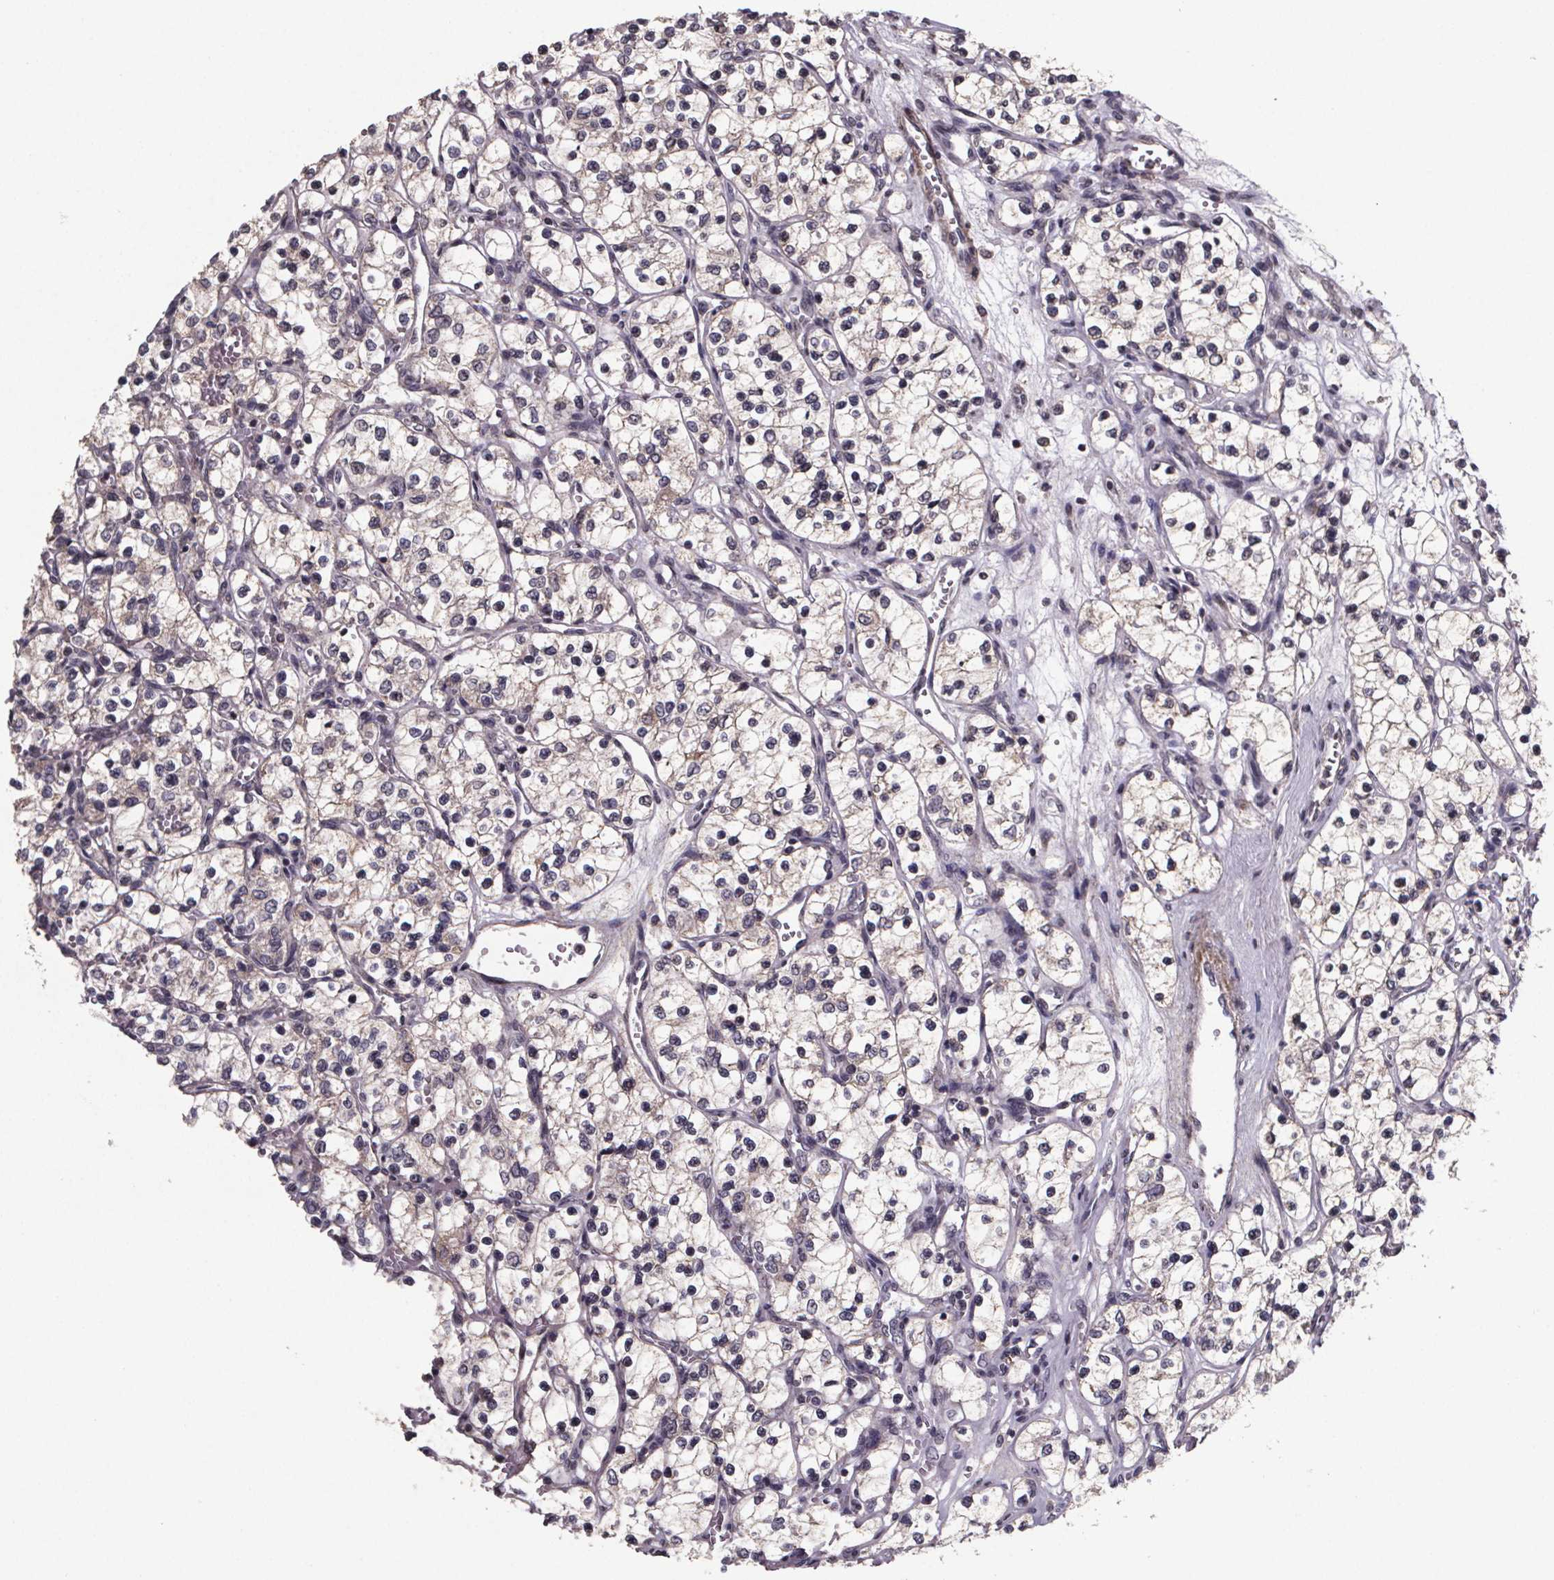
{"staining": {"intensity": "negative", "quantity": "none", "location": "none"}, "tissue": "renal cancer", "cell_type": "Tumor cells", "image_type": "cancer", "snomed": [{"axis": "morphology", "description": "Adenocarcinoma, NOS"}, {"axis": "topography", "description": "Kidney"}], "caption": "This image is of renal cancer (adenocarcinoma) stained with immunohistochemistry to label a protein in brown with the nuclei are counter-stained blue. There is no expression in tumor cells.", "gene": "PALLD", "patient": {"sex": "female", "age": 69}}